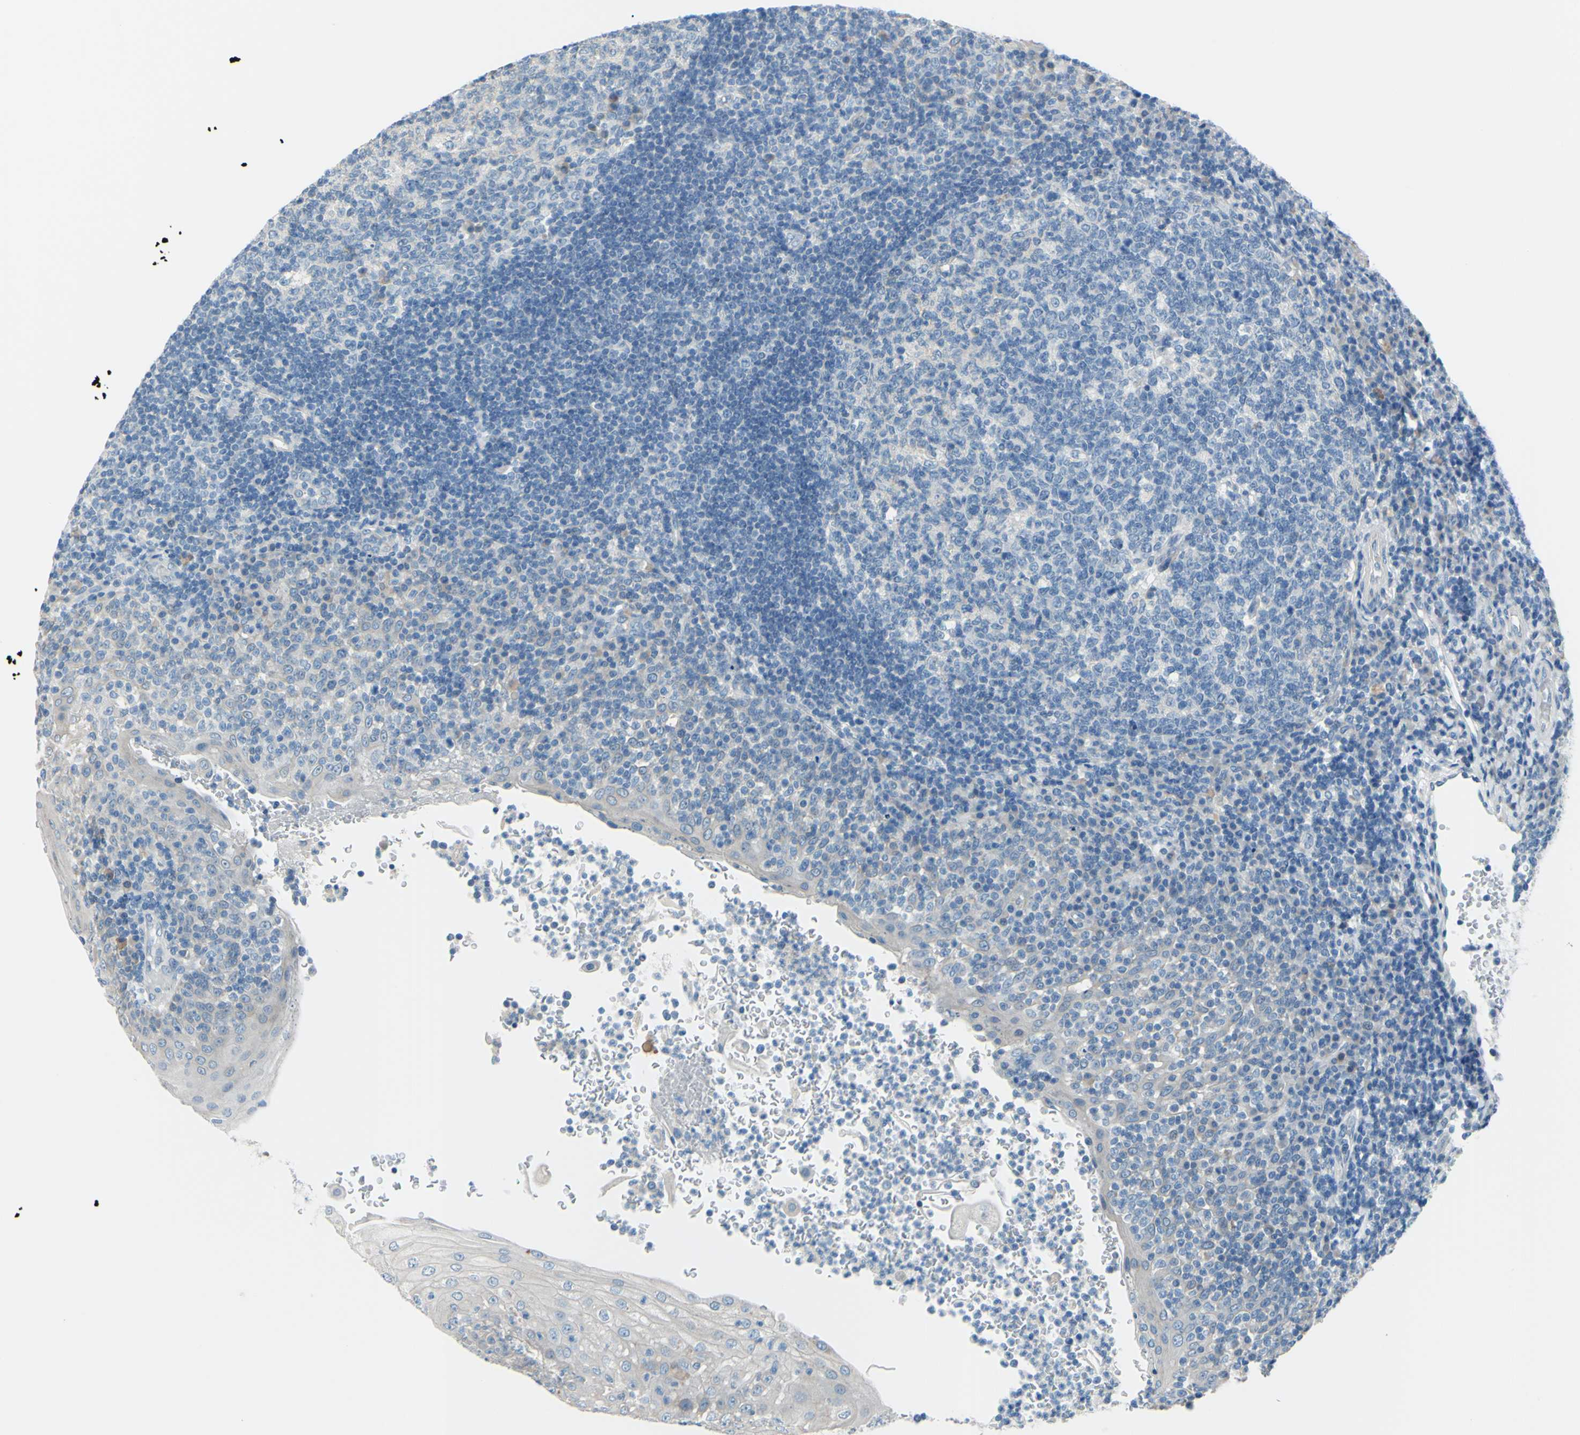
{"staining": {"intensity": "negative", "quantity": "none", "location": "none"}, "tissue": "tonsil", "cell_type": "Germinal center cells", "image_type": "normal", "snomed": [{"axis": "morphology", "description": "Normal tissue, NOS"}, {"axis": "topography", "description": "Tonsil"}], "caption": "Immunohistochemistry histopathology image of benign human tonsil stained for a protein (brown), which shows no positivity in germinal center cells. (Stains: DAB (3,3'-diaminobenzidine) immunohistochemistry (IHC) with hematoxylin counter stain, Microscopy: brightfield microscopy at high magnification).", "gene": "SLC1A2", "patient": {"sex": "female", "age": 40}}